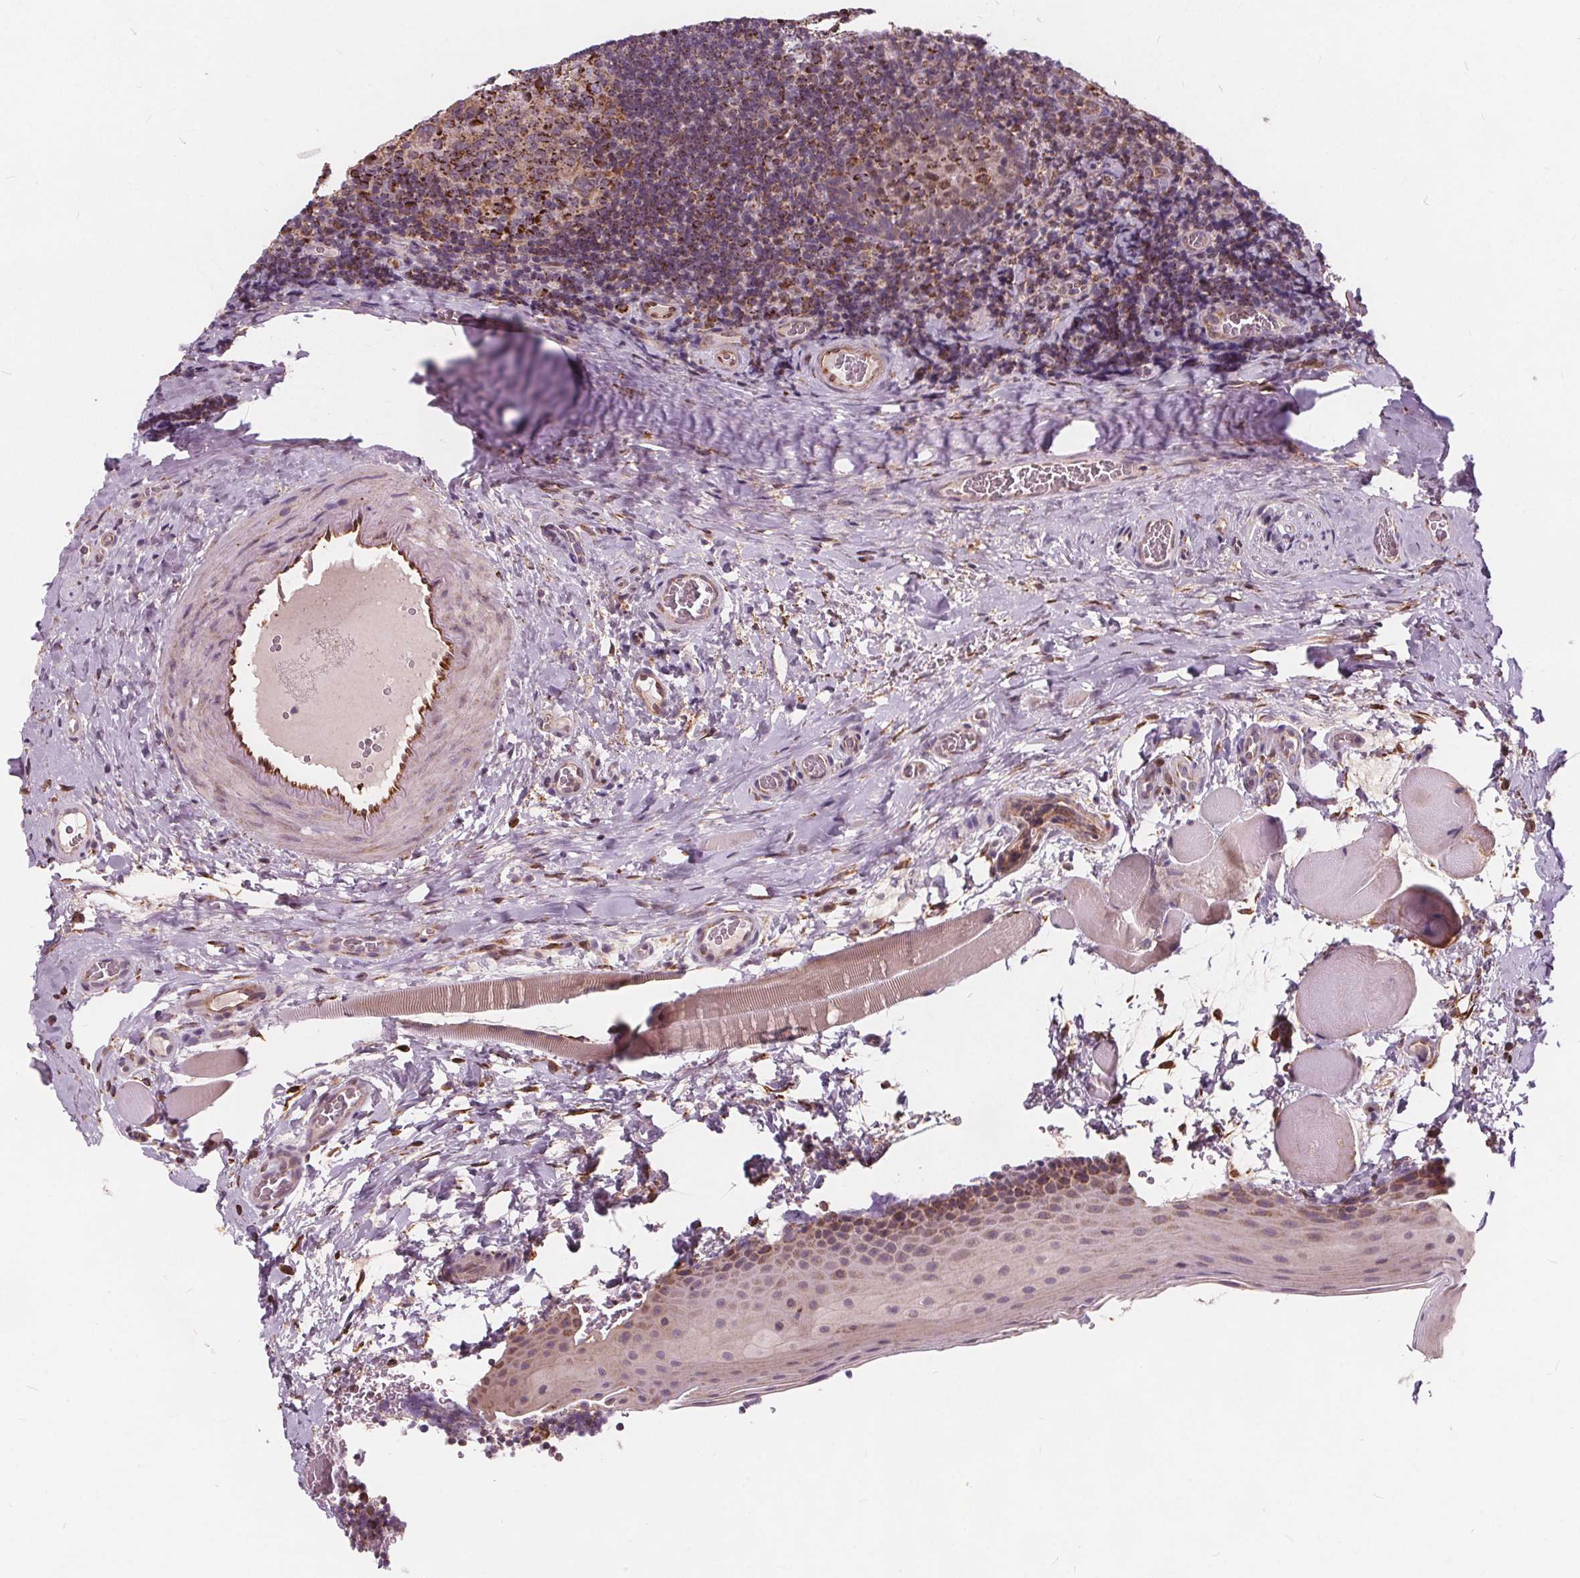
{"staining": {"intensity": "strong", "quantity": "25%-75%", "location": "cytoplasmic/membranous"}, "tissue": "tonsil", "cell_type": "Germinal center cells", "image_type": "normal", "snomed": [{"axis": "morphology", "description": "Normal tissue, NOS"}, {"axis": "morphology", "description": "Inflammation, NOS"}, {"axis": "topography", "description": "Tonsil"}], "caption": "Tonsil stained with DAB (3,3'-diaminobenzidine) IHC exhibits high levels of strong cytoplasmic/membranous positivity in approximately 25%-75% of germinal center cells.", "gene": "PLSCR3", "patient": {"sex": "female", "age": 31}}